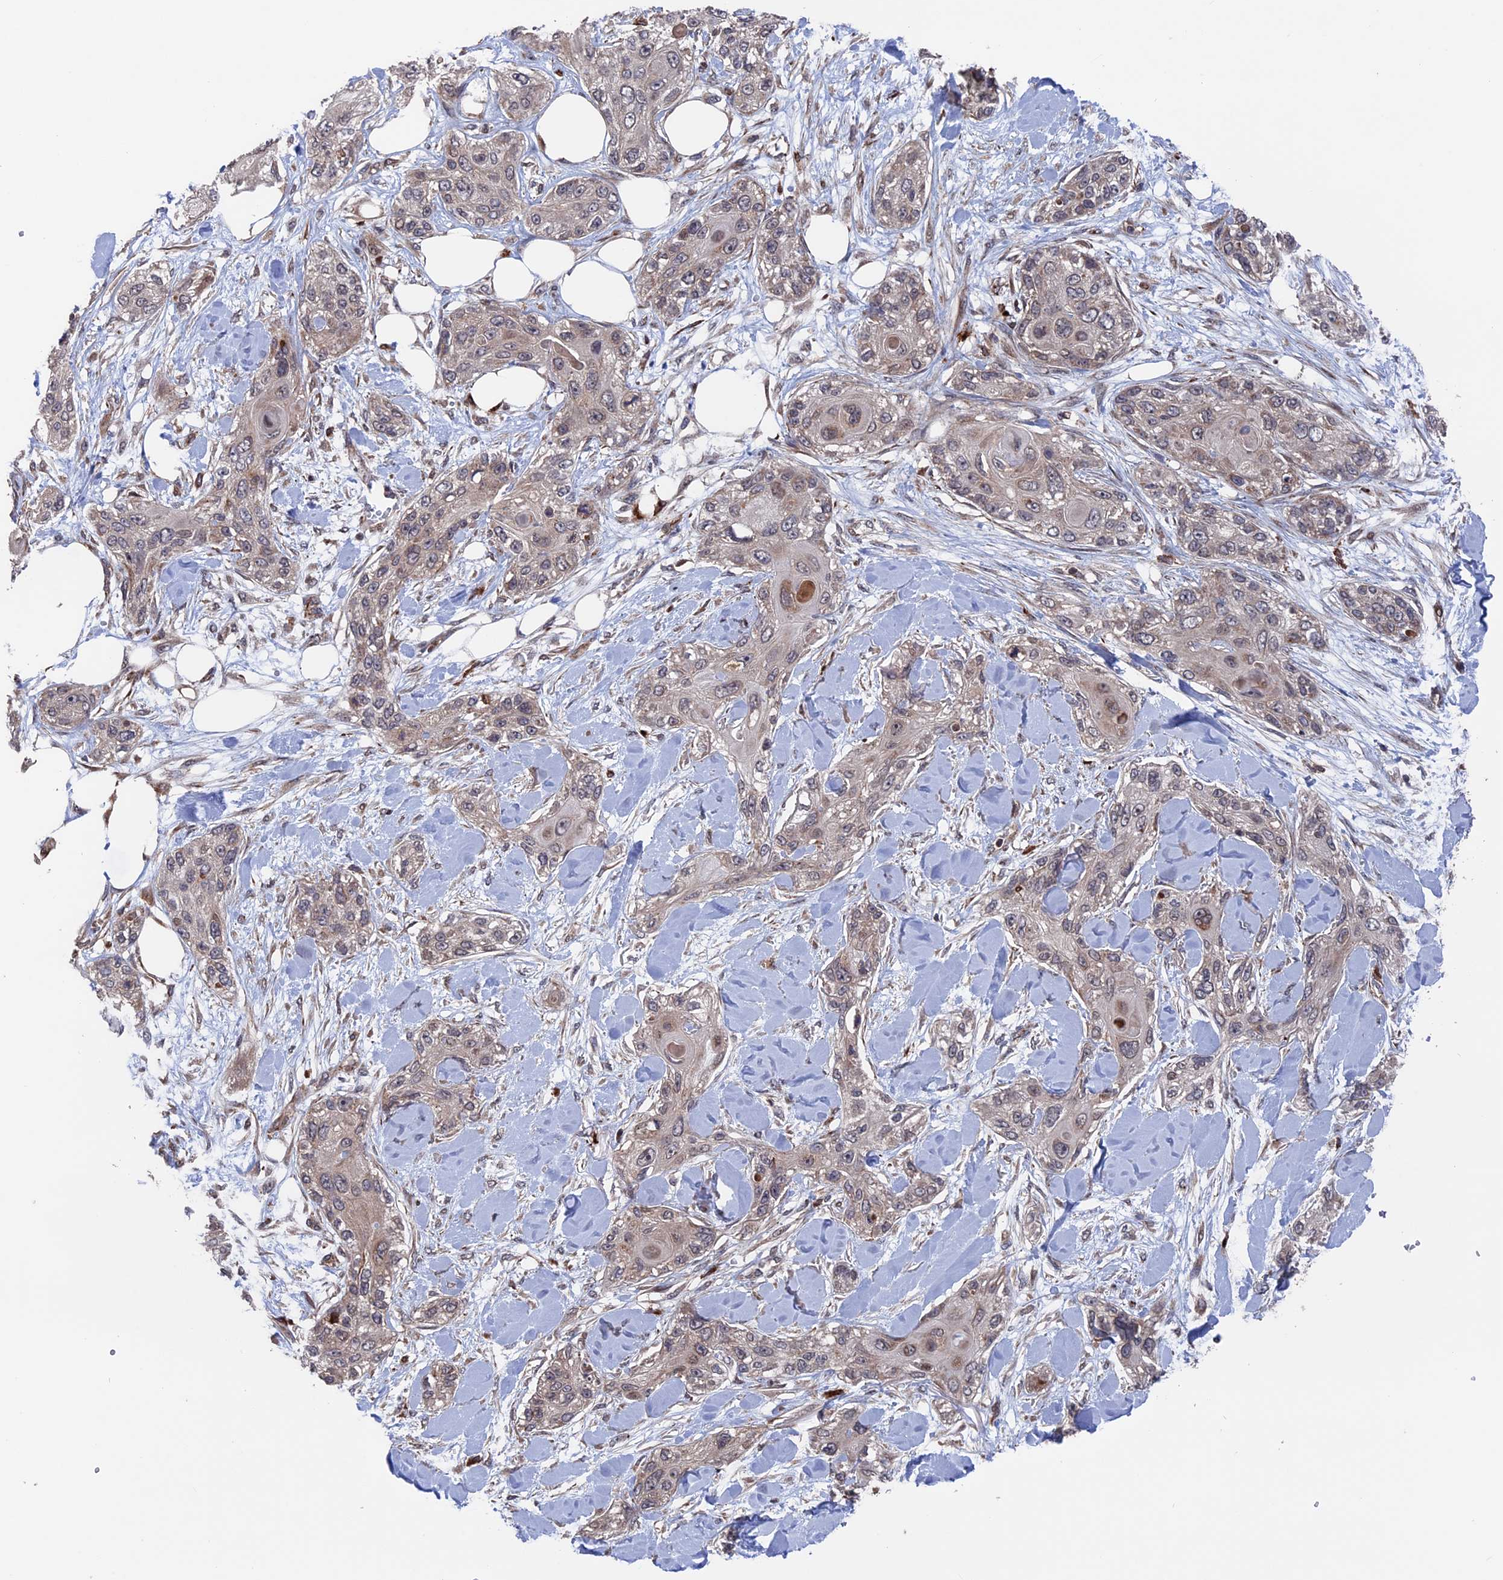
{"staining": {"intensity": "negative", "quantity": "none", "location": "none"}, "tissue": "skin cancer", "cell_type": "Tumor cells", "image_type": "cancer", "snomed": [{"axis": "morphology", "description": "Normal tissue, NOS"}, {"axis": "morphology", "description": "Squamous cell carcinoma, NOS"}, {"axis": "topography", "description": "Skin"}], "caption": "This is an immunohistochemistry (IHC) image of skin squamous cell carcinoma. There is no staining in tumor cells.", "gene": "PLA2G15", "patient": {"sex": "male", "age": 72}}